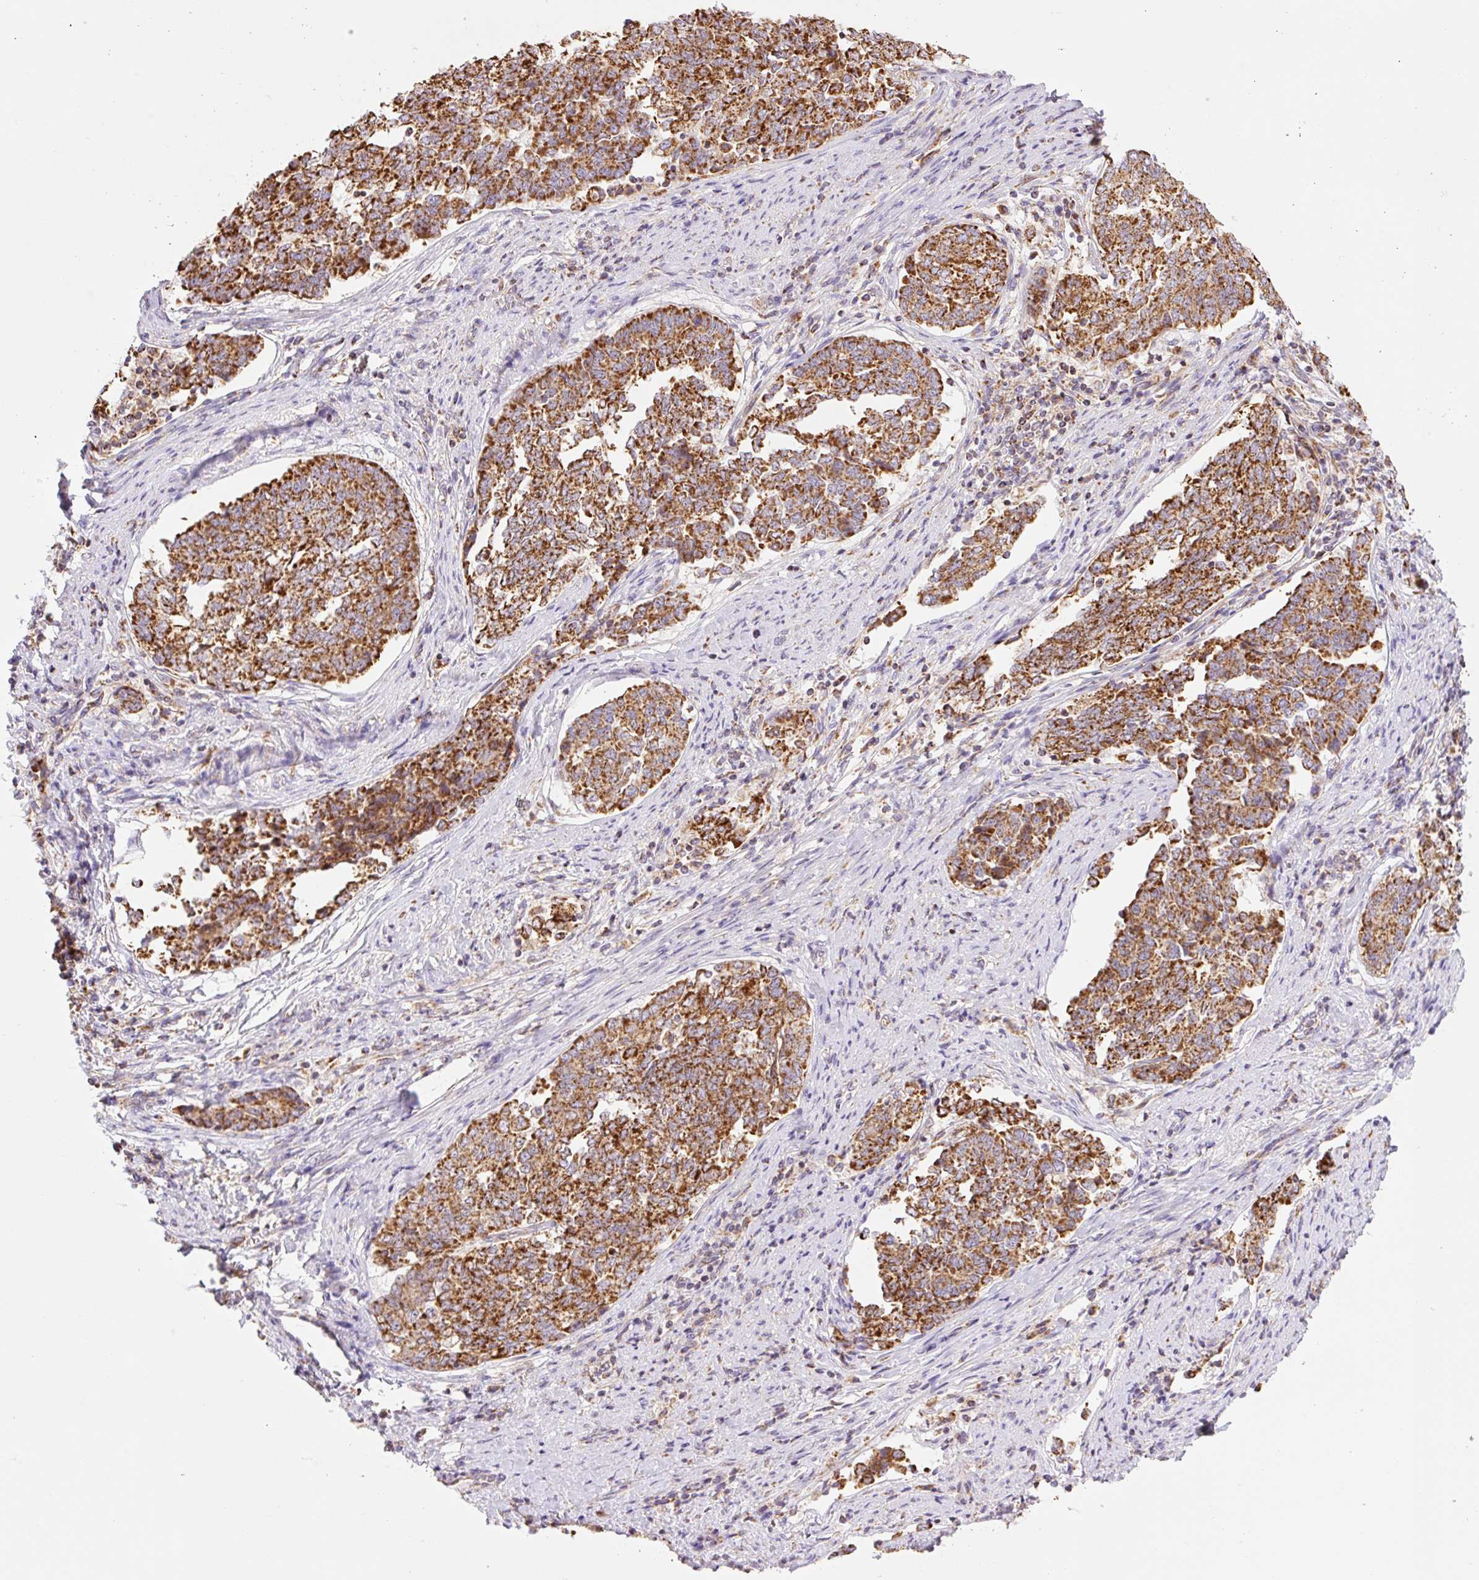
{"staining": {"intensity": "strong", "quantity": ">75%", "location": "cytoplasmic/membranous"}, "tissue": "endometrial cancer", "cell_type": "Tumor cells", "image_type": "cancer", "snomed": [{"axis": "morphology", "description": "Adenocarcinoma, NOS"}, {"axis": "topography", "description": "Endometrium"}], "caption": "Immunohistochemical staining of human endometrial cancer (adenocarcinoma) reveals high levels of strong cytoplasmic/membranous protein staining in about >75% of tumor cells.", "gene": "GOSR2", "patient": {"sex": "female", "age": 80}}